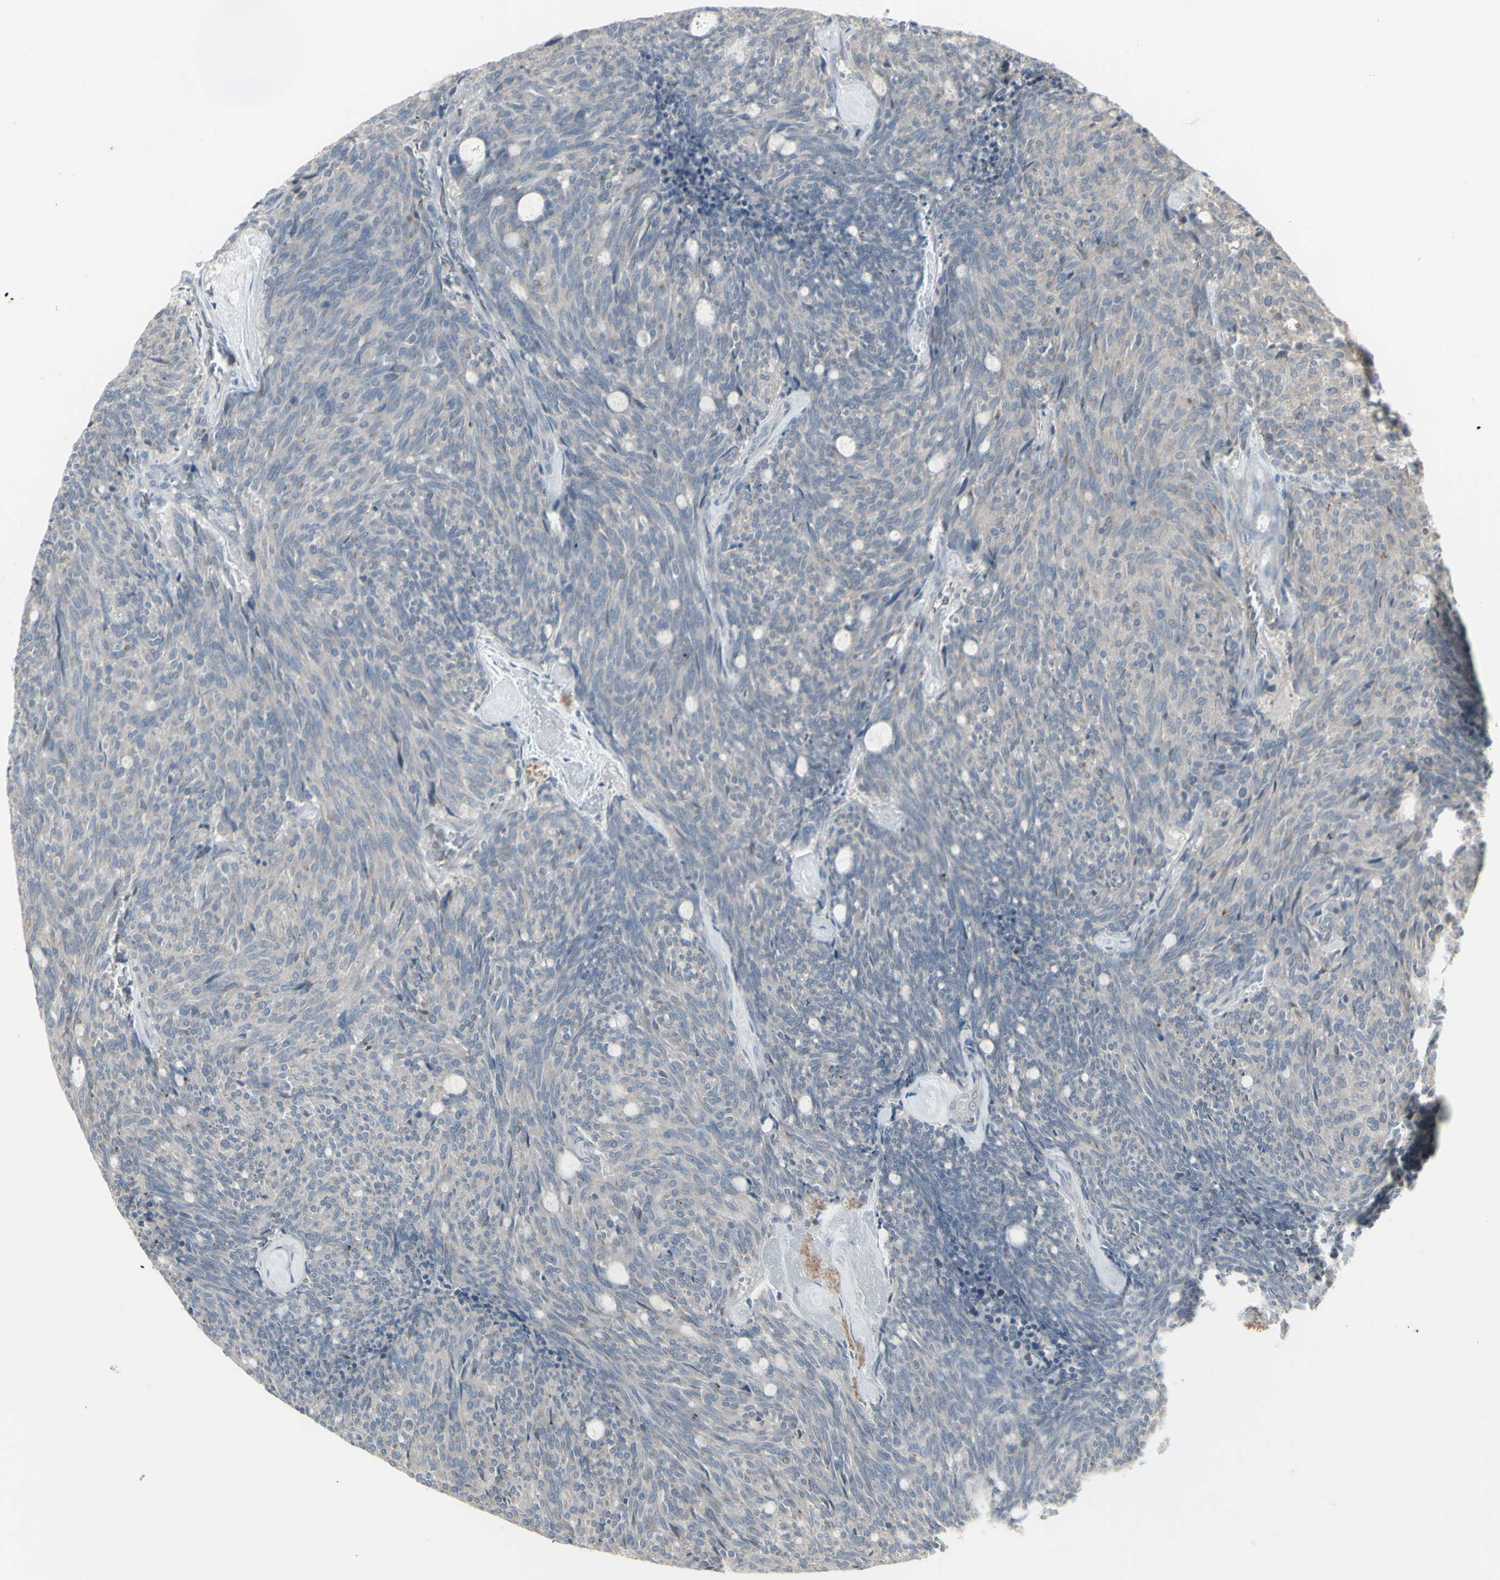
{"staining": {"intensity": "negative", "quantity": "none", "location": "none"}, "tissue": "carcinoid", "cell_type": "Tumor cells", "image_type": "cancer", "snomed": [{"axis": "morphology", "description": "Carcinoid, malignant, NOS"}, {"axis": "topography", "description": "Pancreas"}], "caption": "Immunohistochemical staining of malignant carcinoid reveals no significant staining in tumor cells.", "gene": "CSK", "patient": {"sex": "female", "age": 54}}